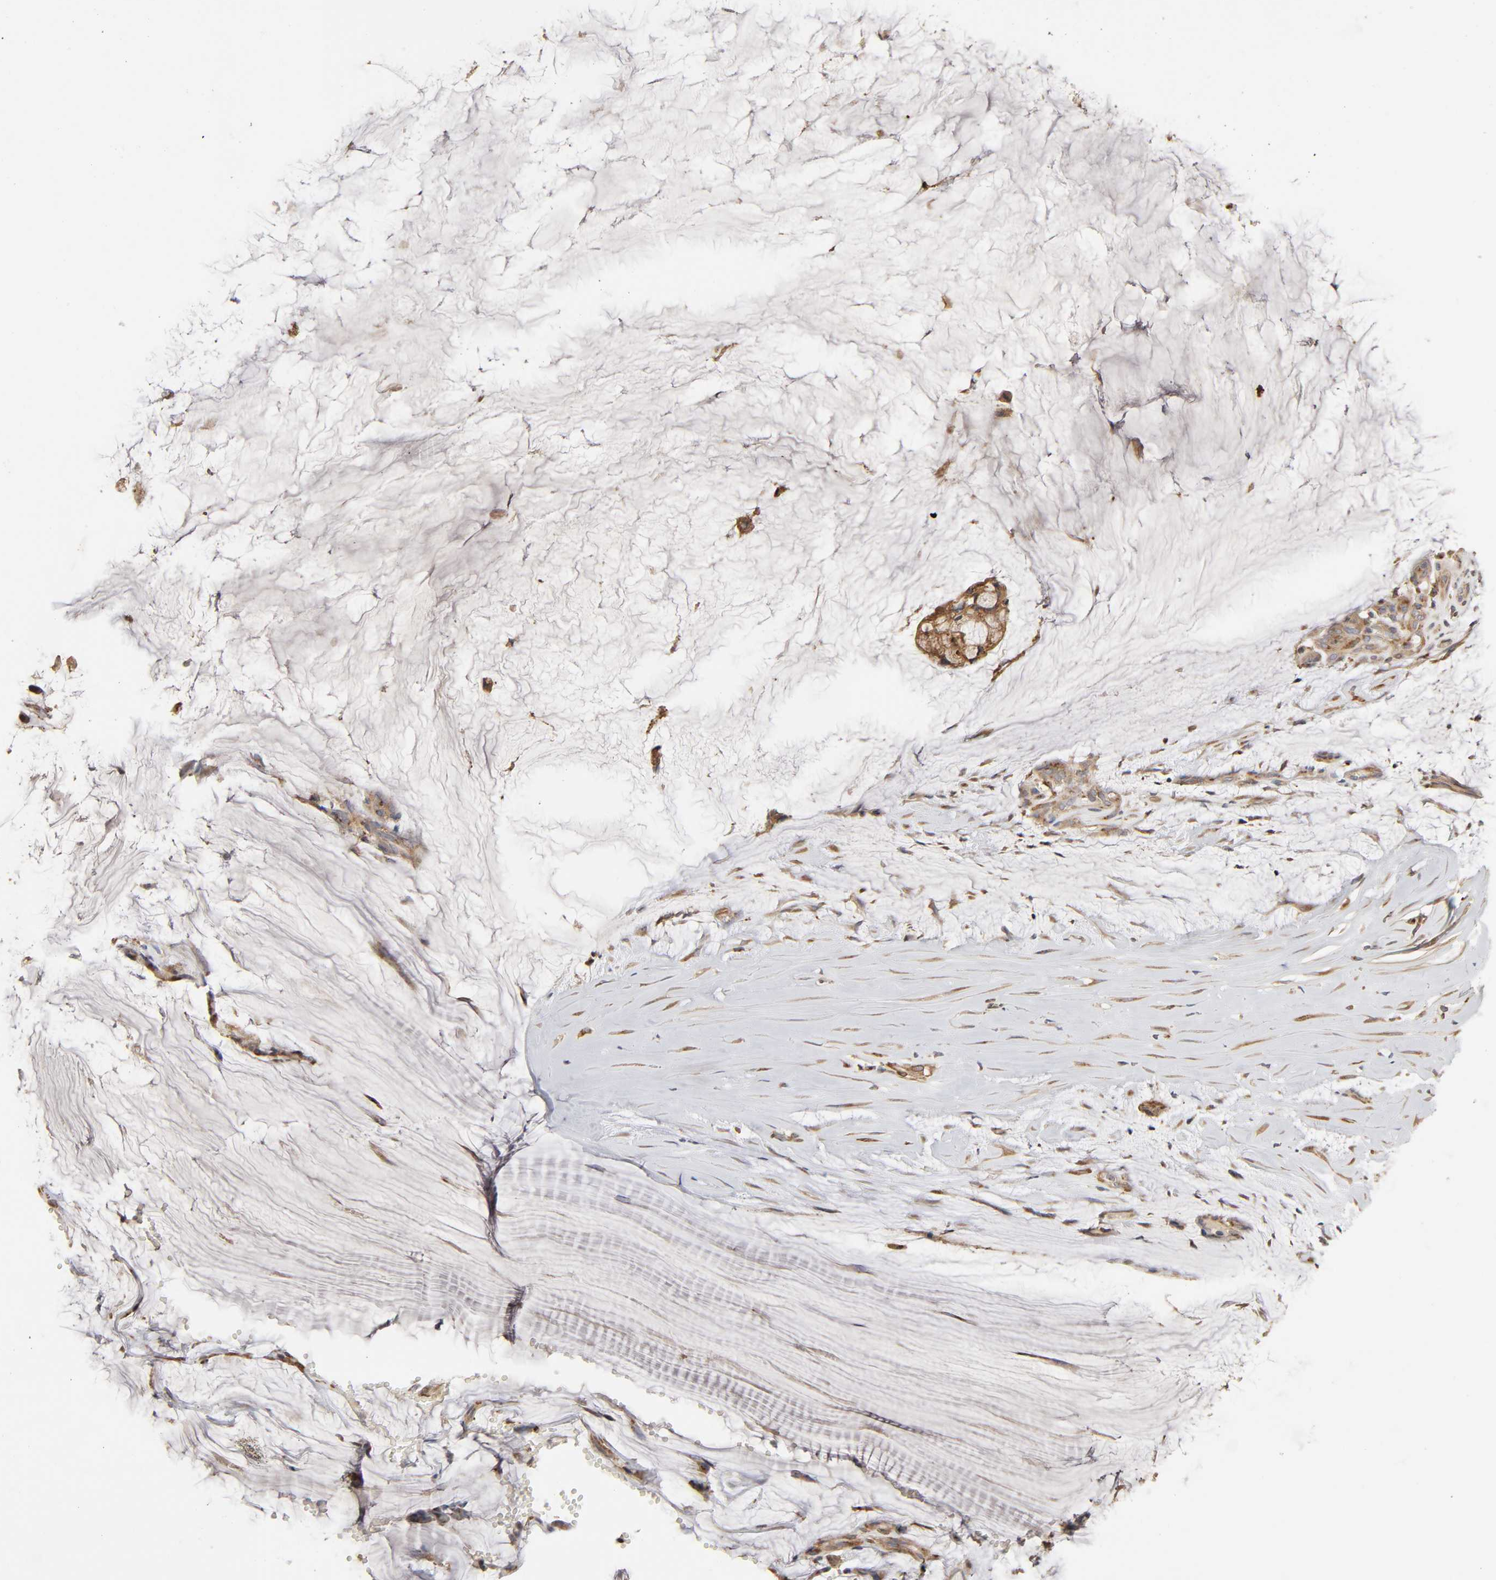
{"staining": {"intensity": "strong", "quantity": ">75%", "location": "cytoplasmic/membranous"}, "tissue": "ovarian cancer", "cell_type": "Tumor cells", "image_type": "cancer", "snomed": [{"axis": "morphology", "description": "Cystadenocarcinoma, mucinous, NOS"}, {"axis": "topography", "description": "Ovary"}], "caption": "The histopathology image shows a brown stain indicating the presence of a protein in the cytoplasmic/membranous of tumor cells in mucinous cystadenocarcinoma (ovarian). (Stains: DAB in brown, nuclei in blue, Microscopy: brightfield microscopy at high magnification).", "gene": "GNPTG", "patient": {"sex": "female", "age": 39}}